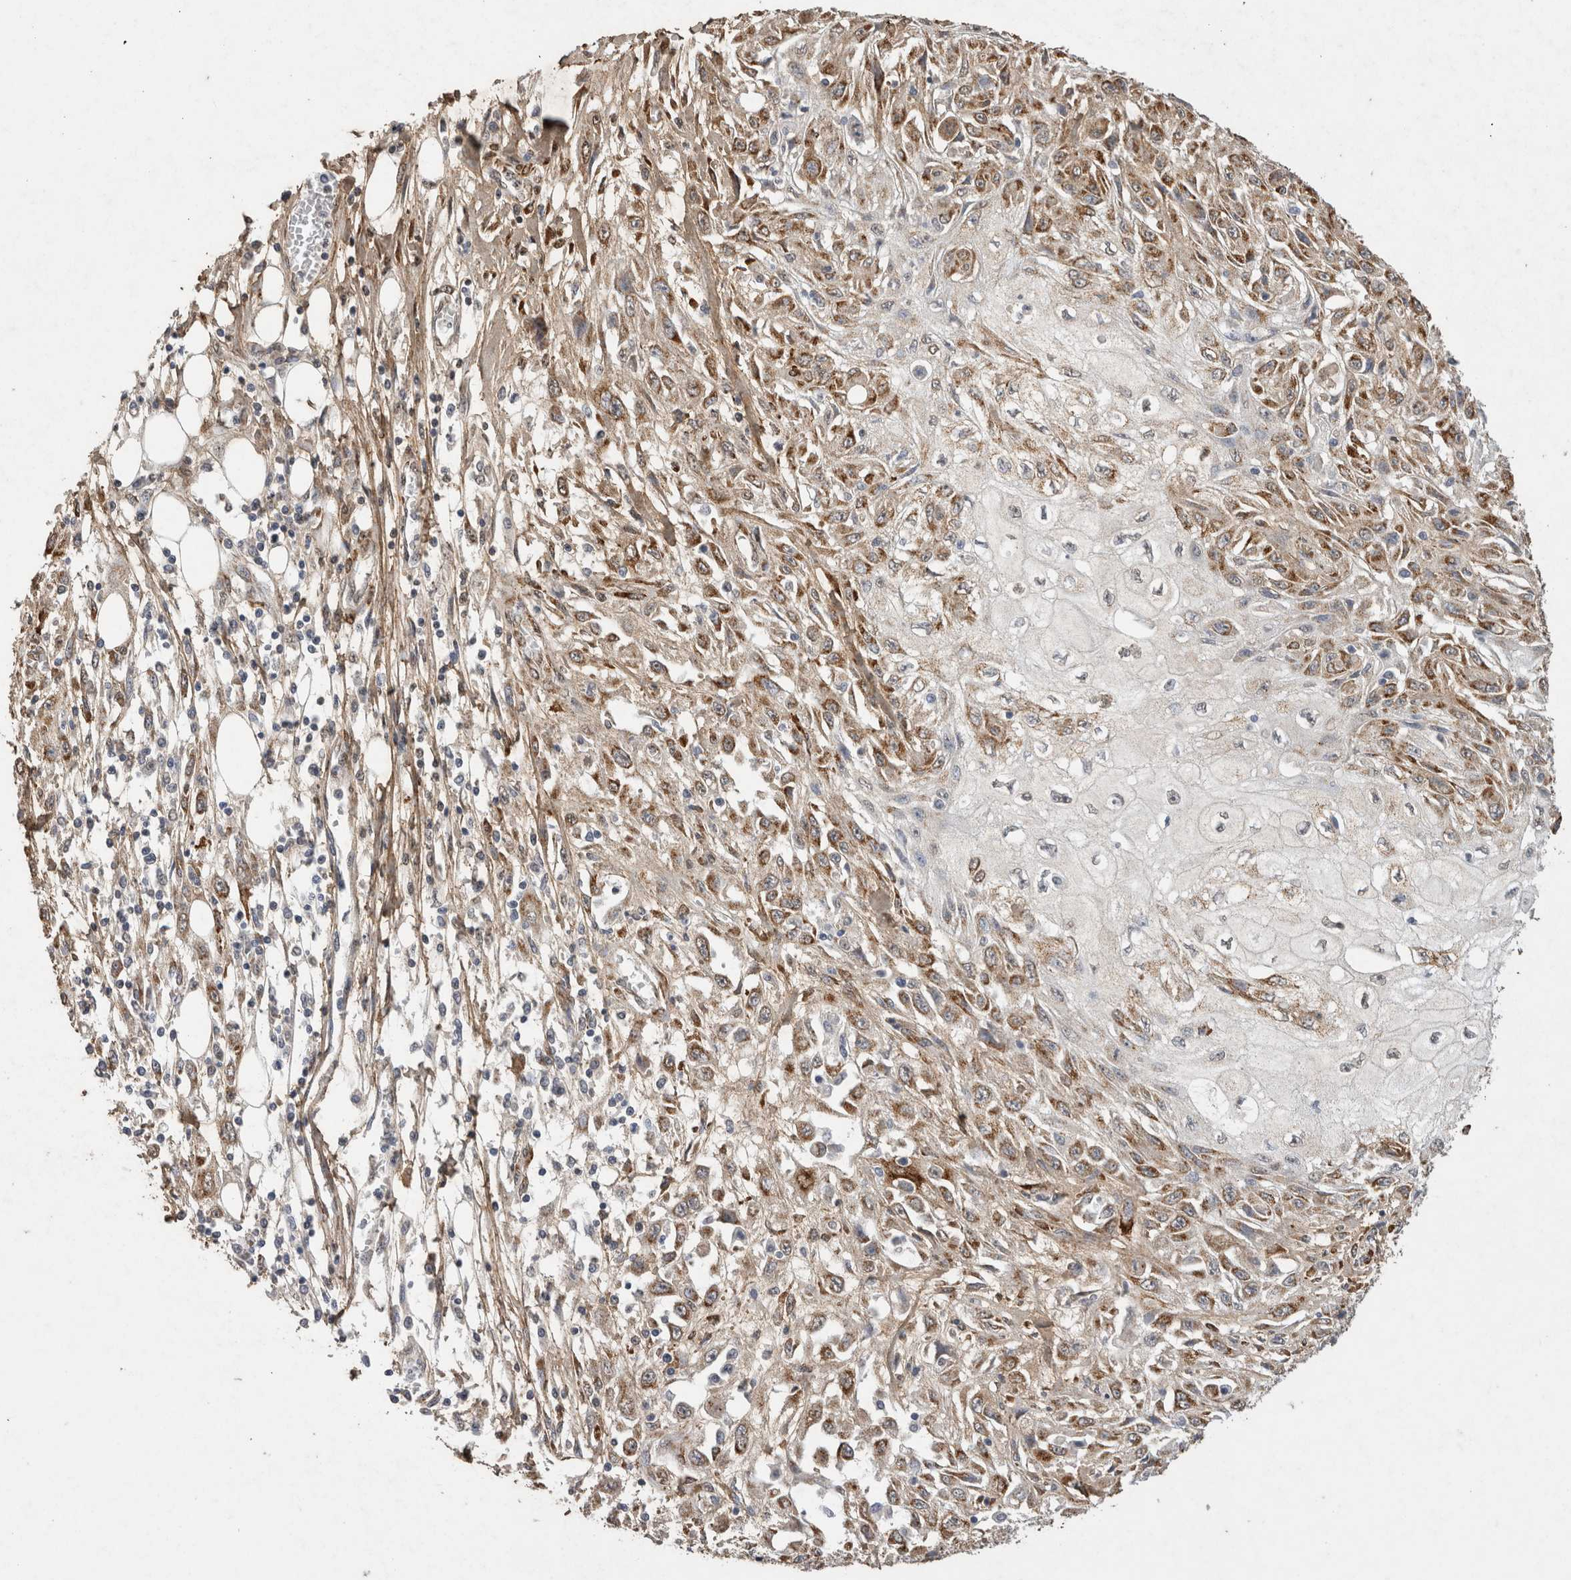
{"staining": {"intensity": "strong", "quantity": "25%-75%", "location": "nuclear"}, "tissue": "skin cancer", "cell_type": "Tumor cells", "image_type": "cancer", "snomed": [{"axis": "morphology", "description": "Squamous cell carcinoma, NOS"}, {"axis": "morphology", "description": "Squamous cell carcinoma, metastatic, NOS"}, {"axis": "topography", "description": "Skin"}, {"axis": "topography", "description": "Lymph node"}], "caption": "Protein staining by IHC demonstrates strong nuclear positivity in approximately 25%-75% of tumor cells in skin cancer (metastatic squamous cell carcinoma). Ihc stains the protein of interest in brown and the nuclei are stained blue.", "gene": "C1QTNF5", "patient": {"sex": "male", "age": 75}}